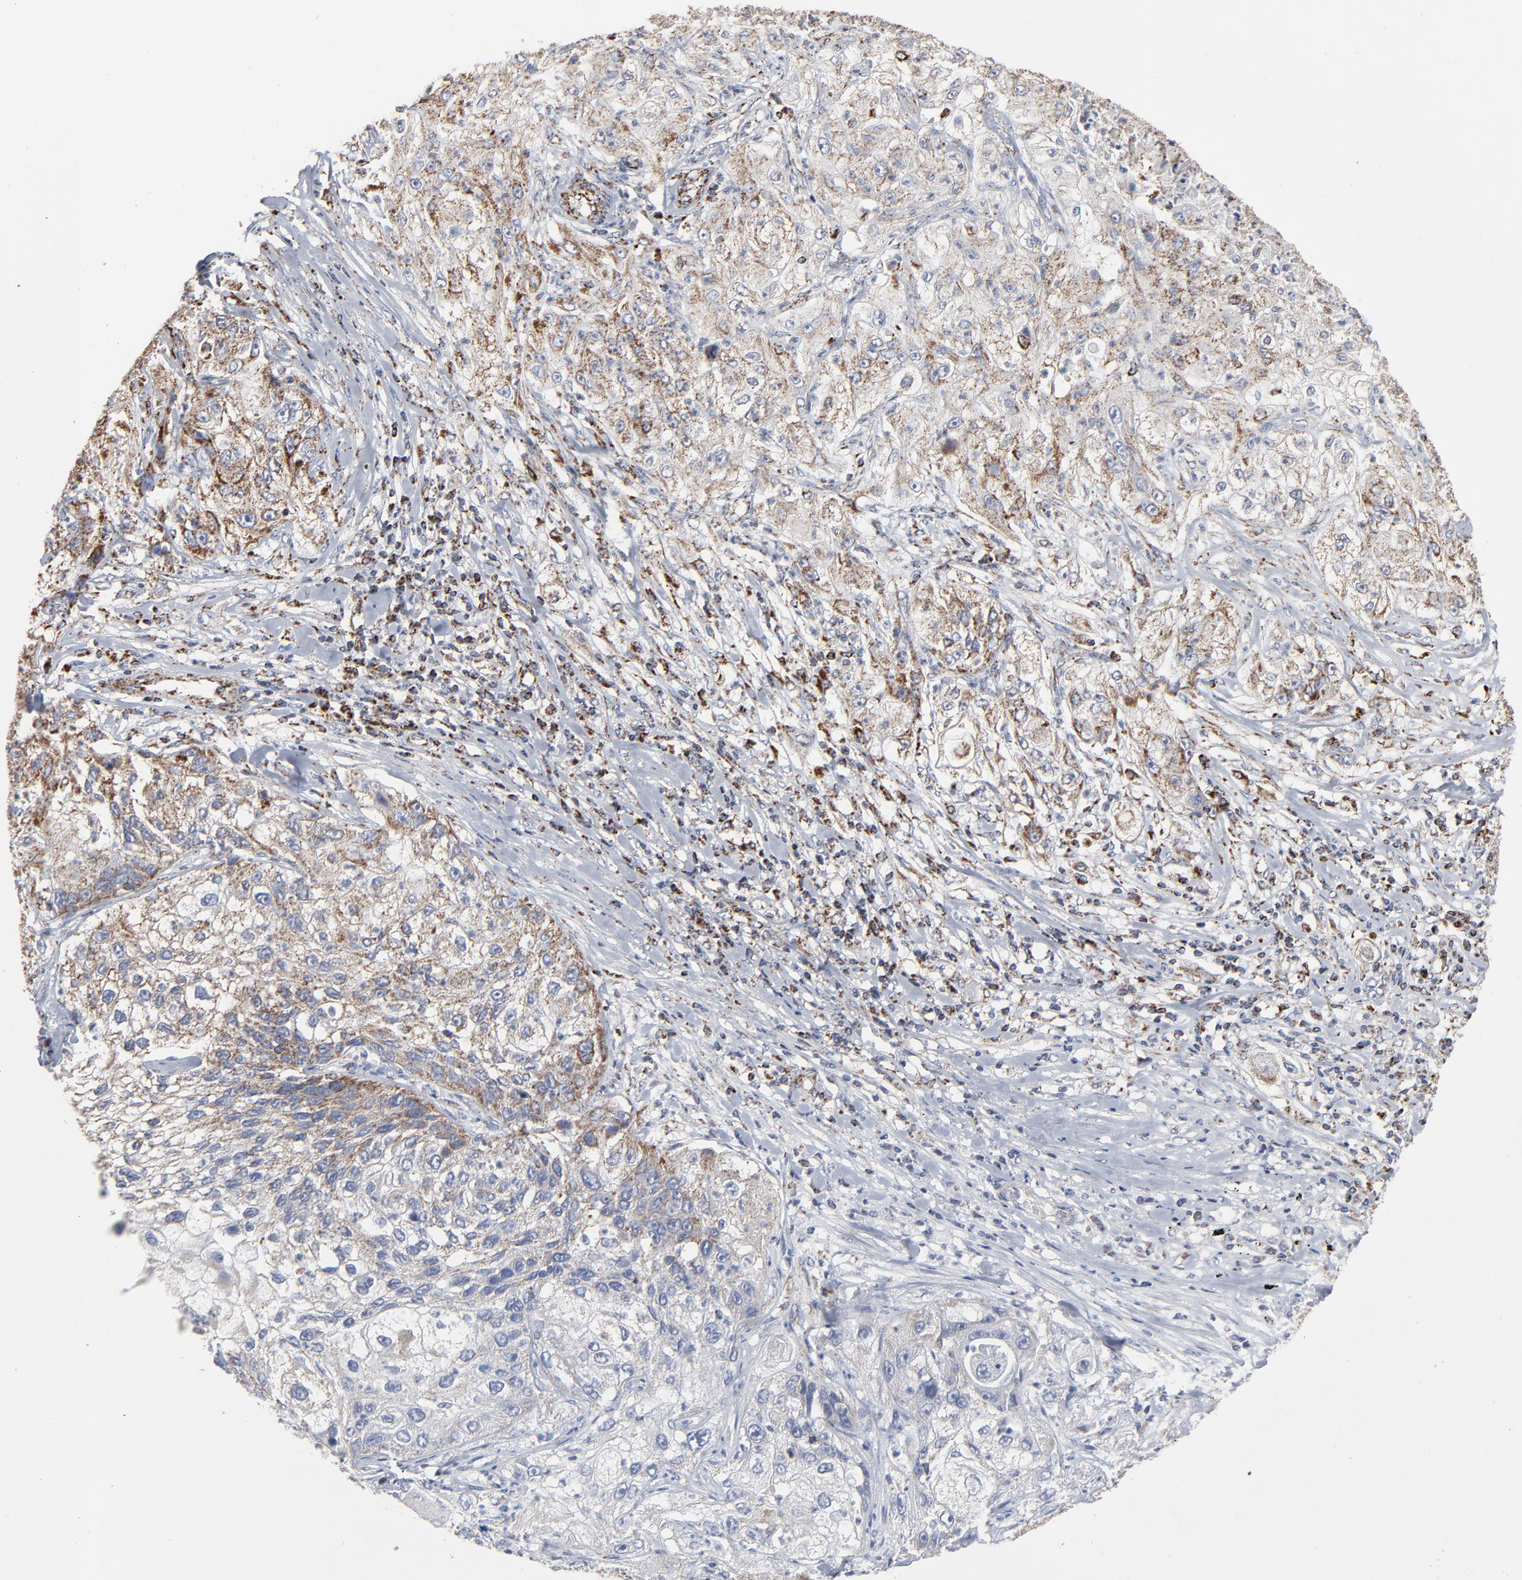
{"staining": {"intensity": "moderate", "quantity": "25%-75%", "location": "cytoplasmic/membranous"}, "tissue": "lung cancer", "cell_type": "Tumor cells", "image_type": "cancer", "snomed": [{"axis": "morphology", "description": "Inflammation, NOS"}, {"axis": "morphology", "description": "Squamous cell carcinoma, NOS"}, {"axis": "topography", "description": "Lymph node"}, {"axis": "topography", "description": "Soft tissue"}, {"axis": "topography", "description": "Lung"}], "caption": "This photomicrograph displays immunohistochemistry (IHC) staining of lung squamous cell carcinoma, with medium moderate cytoplasmic/membranous positivity in about 25%-75% of tumor cells.", "gene": "UQCRC1", "patient": {"sex": "male", "age": 66}}